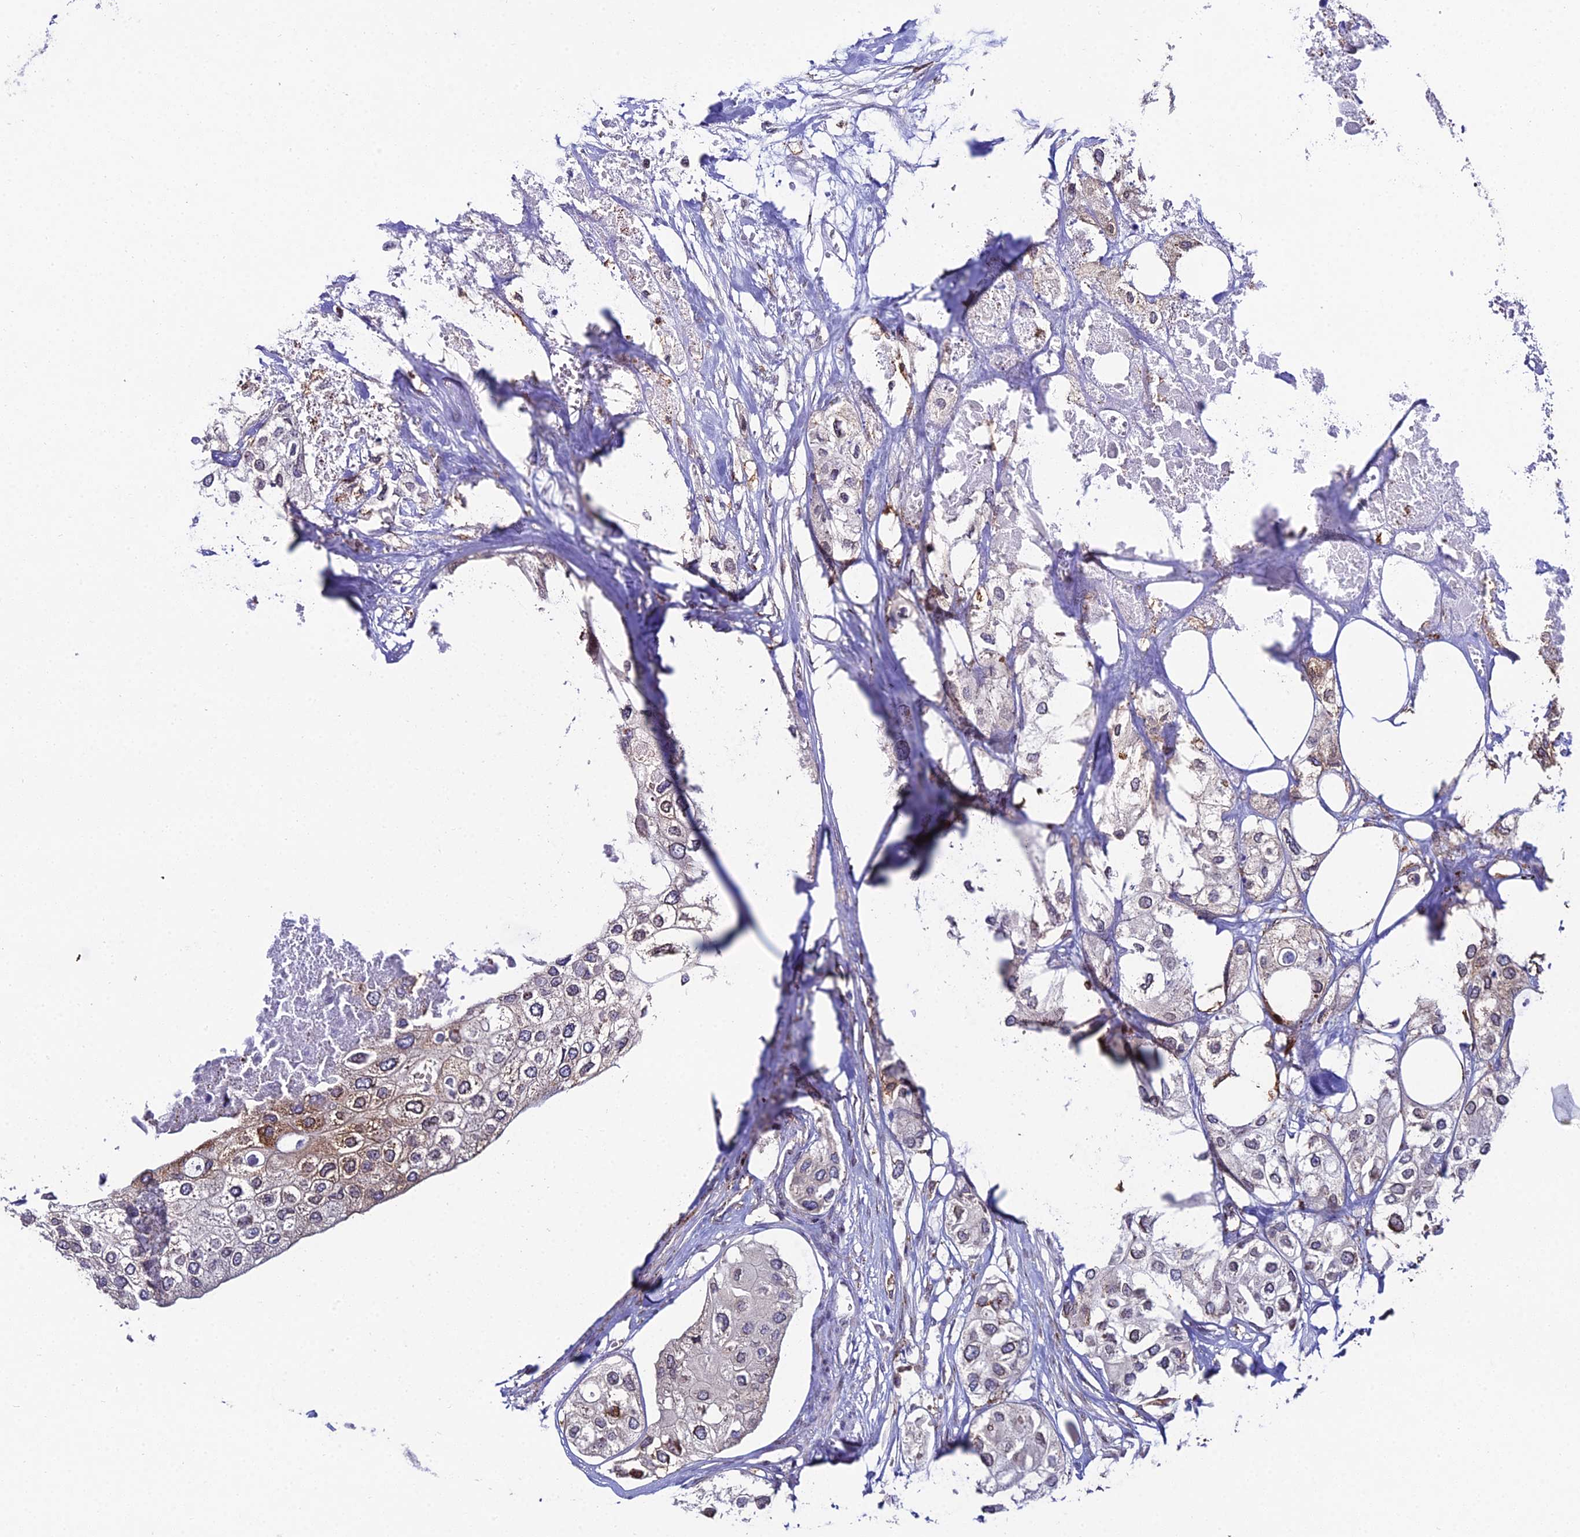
{"staining": {"intensity": "moderate", "quantity": "<25%", "location": "cytoplasmic/membranous,nuclear"}, "tissue": "urothelial cancer", "cell_type": "Tumor cells", "image_type": "cancer", "snomed": [{"axis": "morphology", "description": "Urothelial carcinoma, High grade"}, {"axis": "topography", "description": "Urinary bladder"}], "caption": "High-grade urothelial carcinoma stained with DAB immunohistochemistry (IHC) shows low levels of moderate cytoplasmic/membranous and nuclear staining in approximately <25% of tumor cells.", "gene": "DDX19A", "patient": {"sex": "male", "age": 64}}